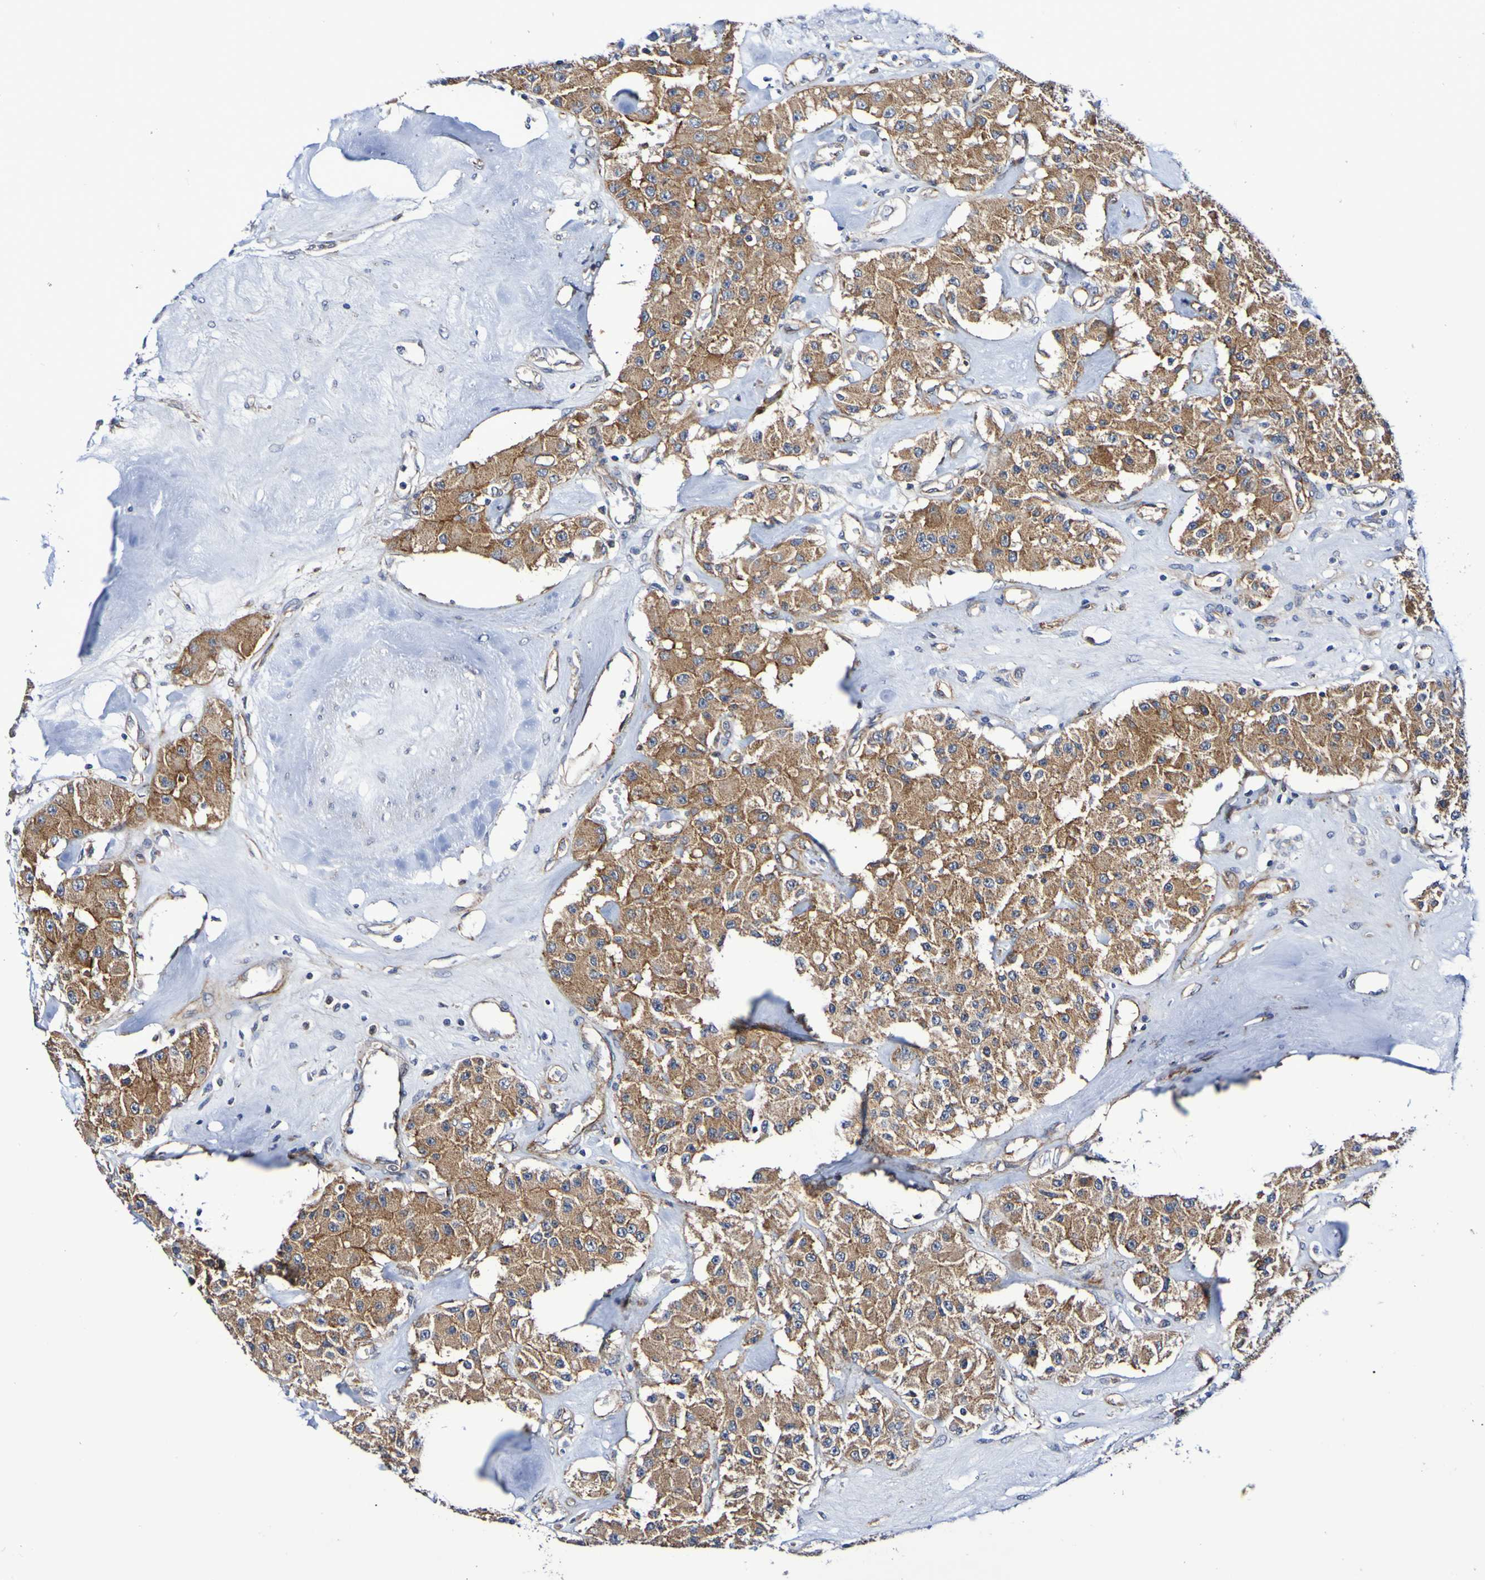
{"staining": {"intensity": "moderate", "quantity": ">75%", "location": "cytoplasmic/membranous"}, "tissue": "carcinoid", "cell_type": "Tumor cells", "image_type": "cancer", "snomed": [{"axis": "morphology", "description": "Carcinoid, malignant, NOS"}, {"axis": "topography", "description": "Pancreas"}], "caption": "Approximately >75% of tumor cells in carcinoid show moderate cytoplasmic/membranous protein expression as visualized by brown immunohistochemical staining.", "gene": "GJB1", "patient": {"sex": "male", "age": 41}}